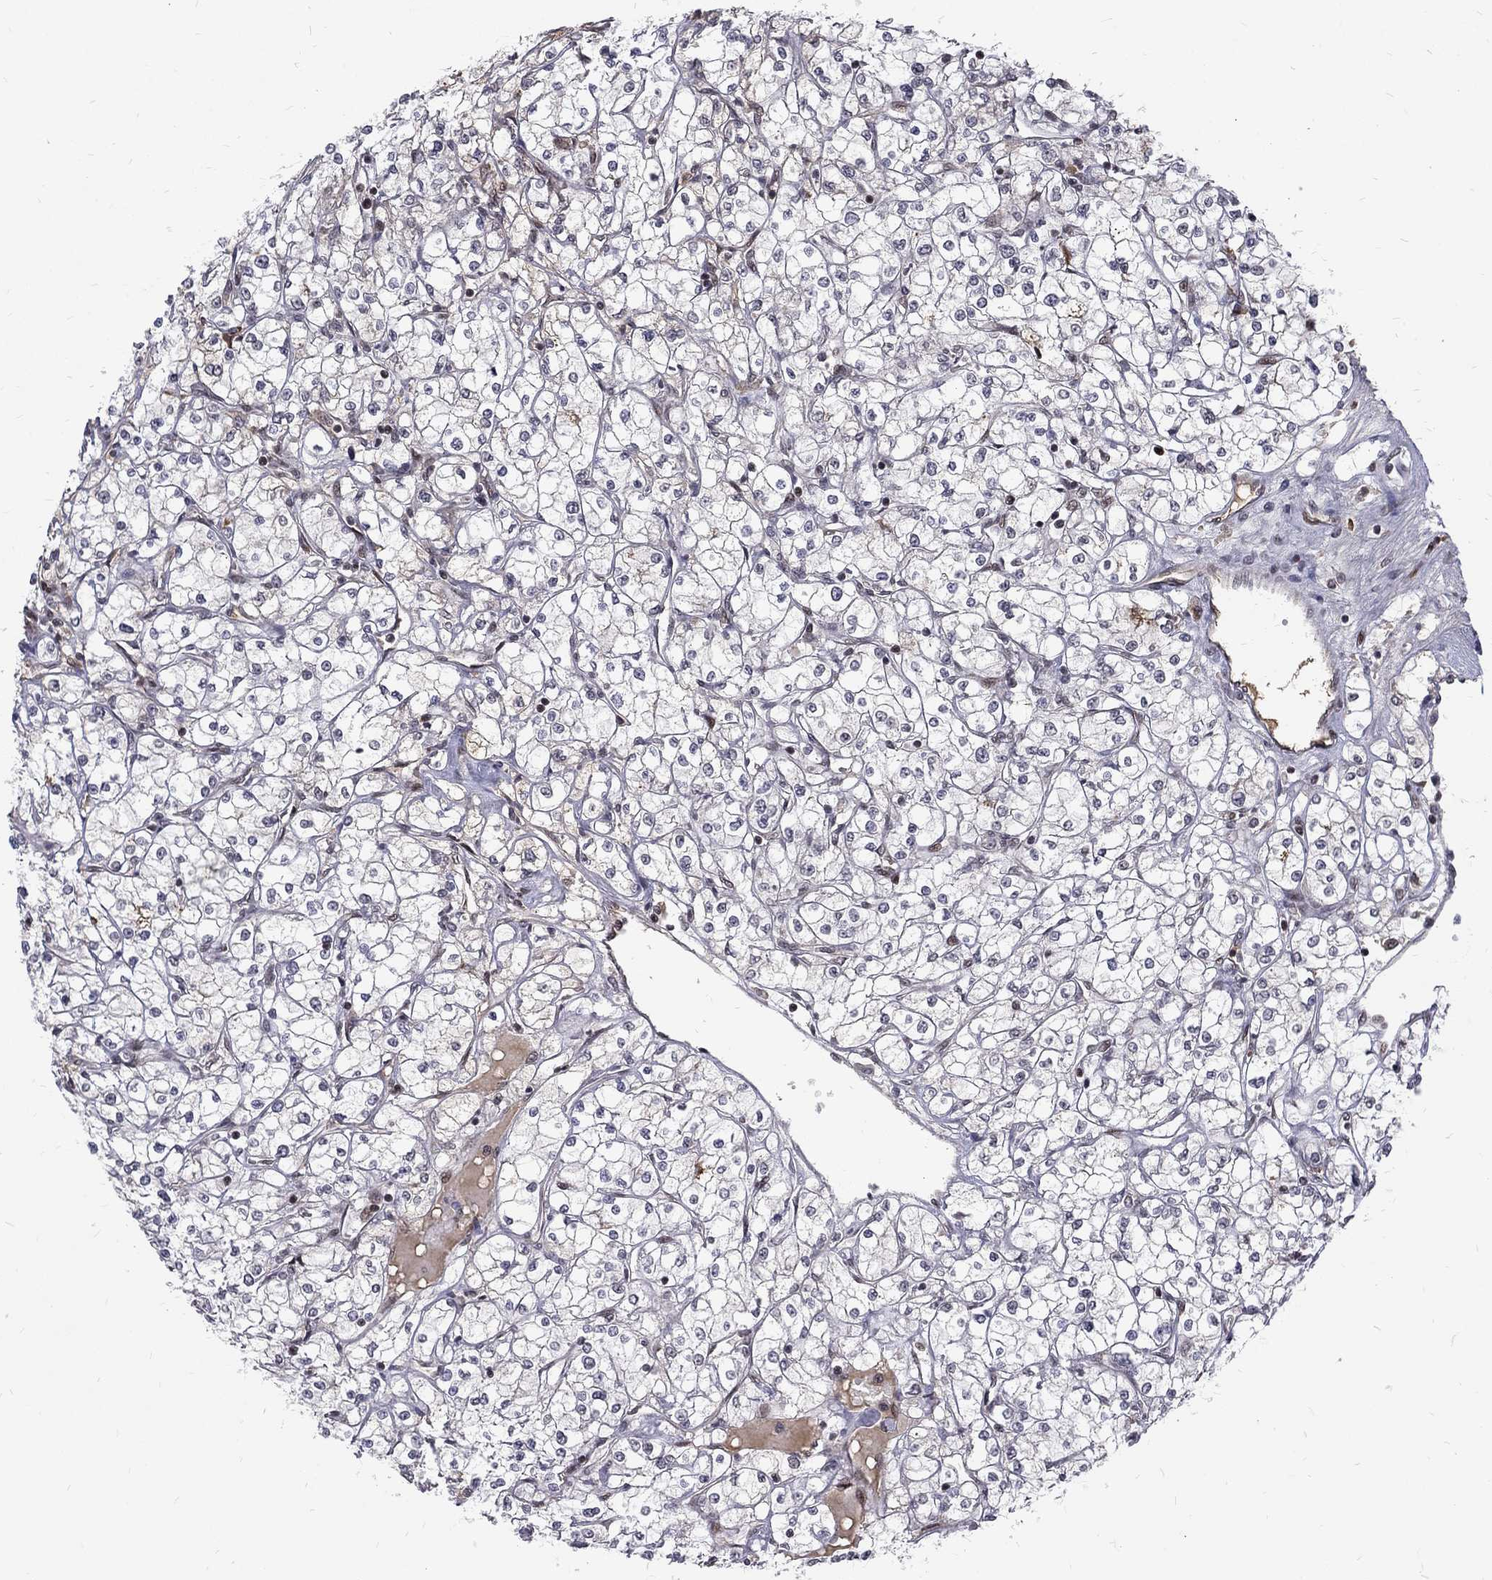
{"staining": {"intensity": "negative", "quantity": "none", "location": "none"}, "tissue": "renal cancer", "cell_type": "Tumor cells", "image_type": "cancer", "snomed": [{"axis": "morphology", "description": "Adenocarcinoma, NOS"}, {"axis": "topography", "description": "Kidney"}], "caption": "High power microscopy histopathology image of an IHC photomicrograph of renal cancer (adenocarcinoma), revealing no significant expression in tumor cells.", "gene": "TCEAL1", "patient": {"sex": "male", "age": 67}}